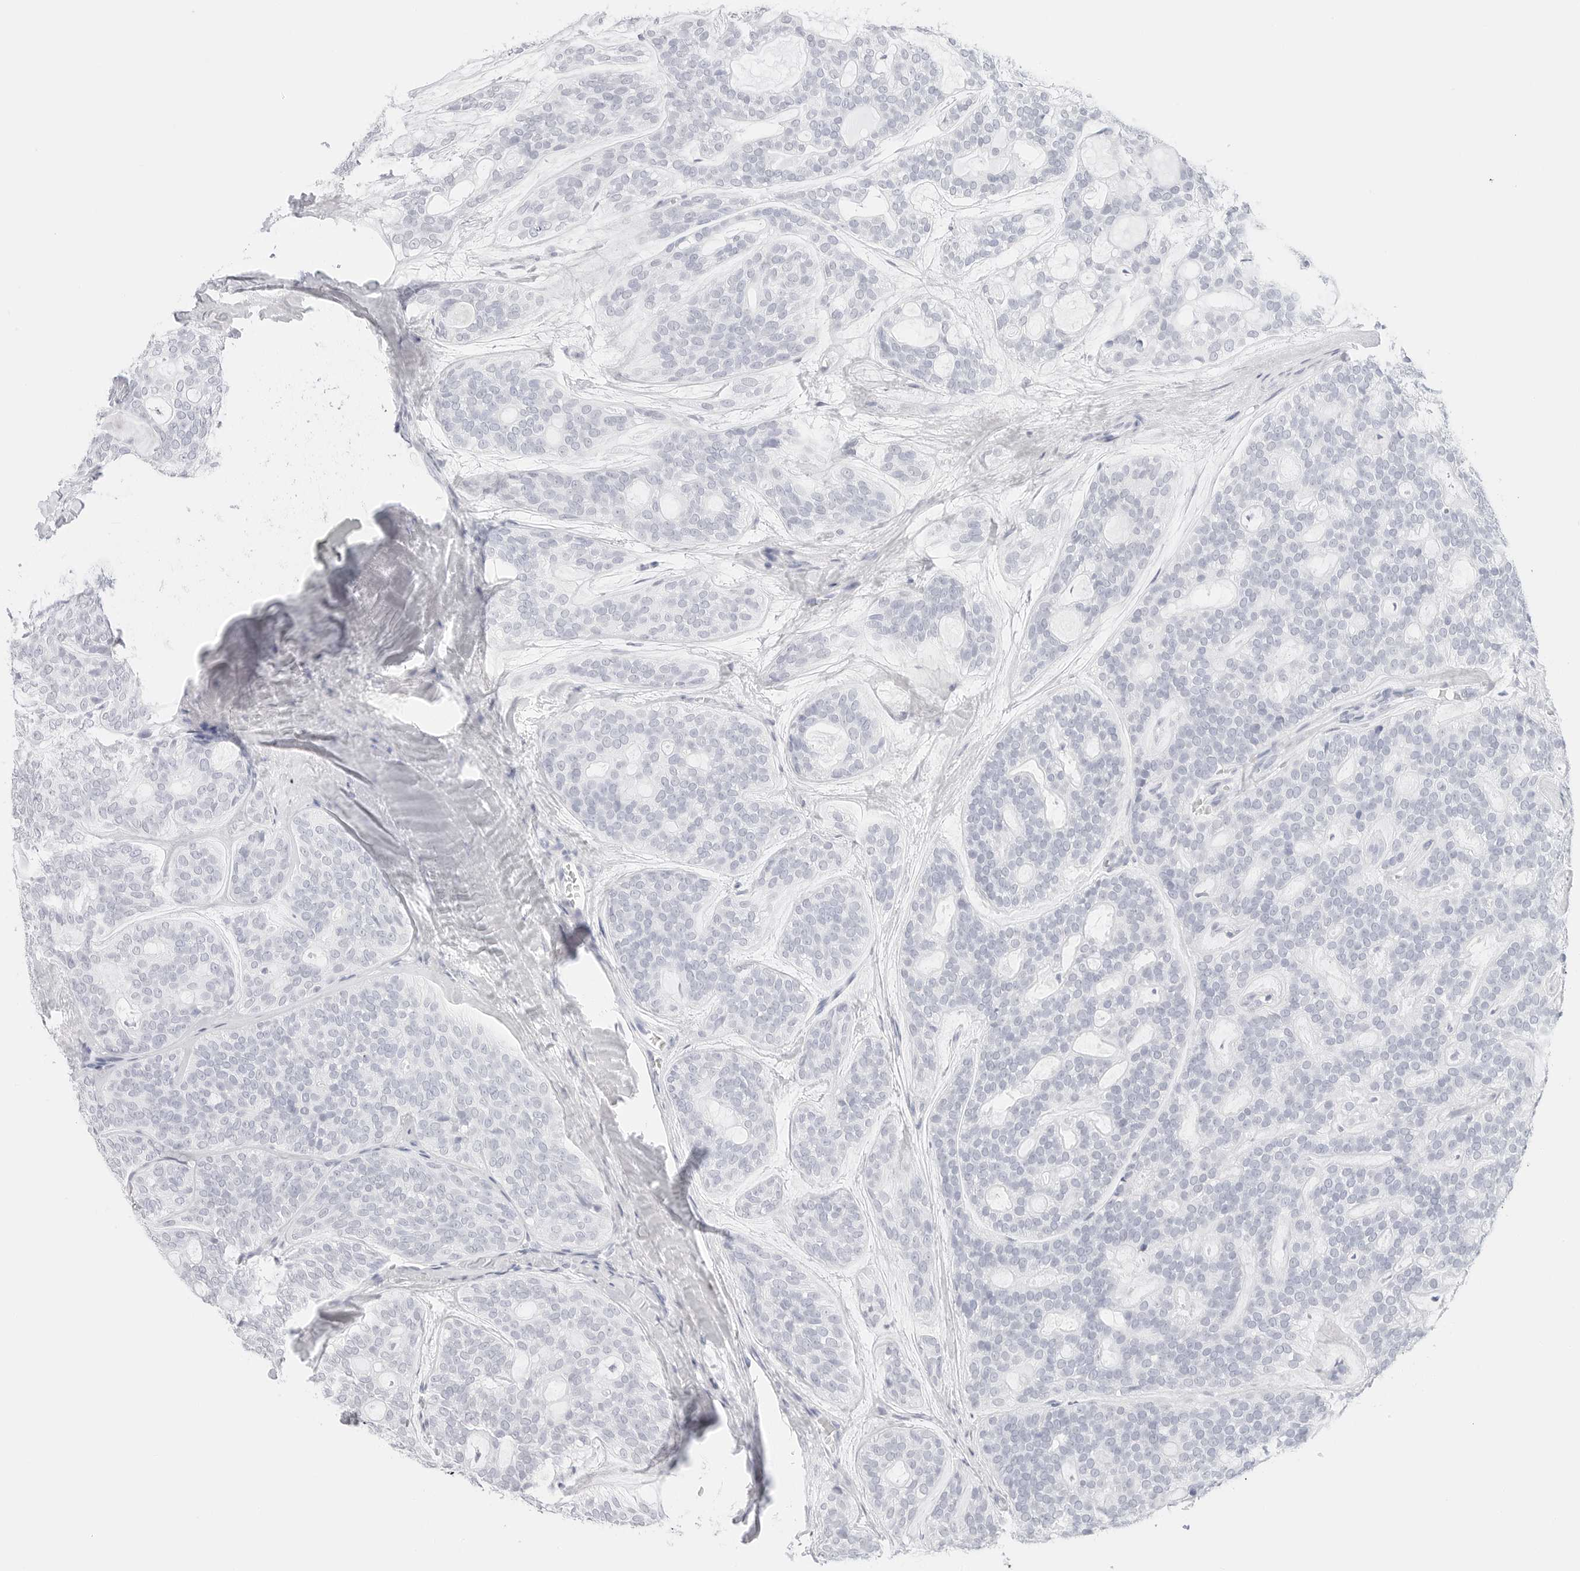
{"staining": {"intensity": "negative", "quantity": "none", "location": "none"}, "tissue": "head and neck cancer", "cell_type": "Tumor cells", "image_type": "cancer", "snomed": [{"axis": "morphology", "description": "Adenocarcinoma, NOS"}, {"axis": "topography", "description": "Head-Neck"}], "caption": "Head and neck cancer (adenocarcinoma) was stained to show a protein in brown. There is no significant staining in tumor cells.", "gene": "TFF2", "patient": {"sex": "male", "age": 66}}